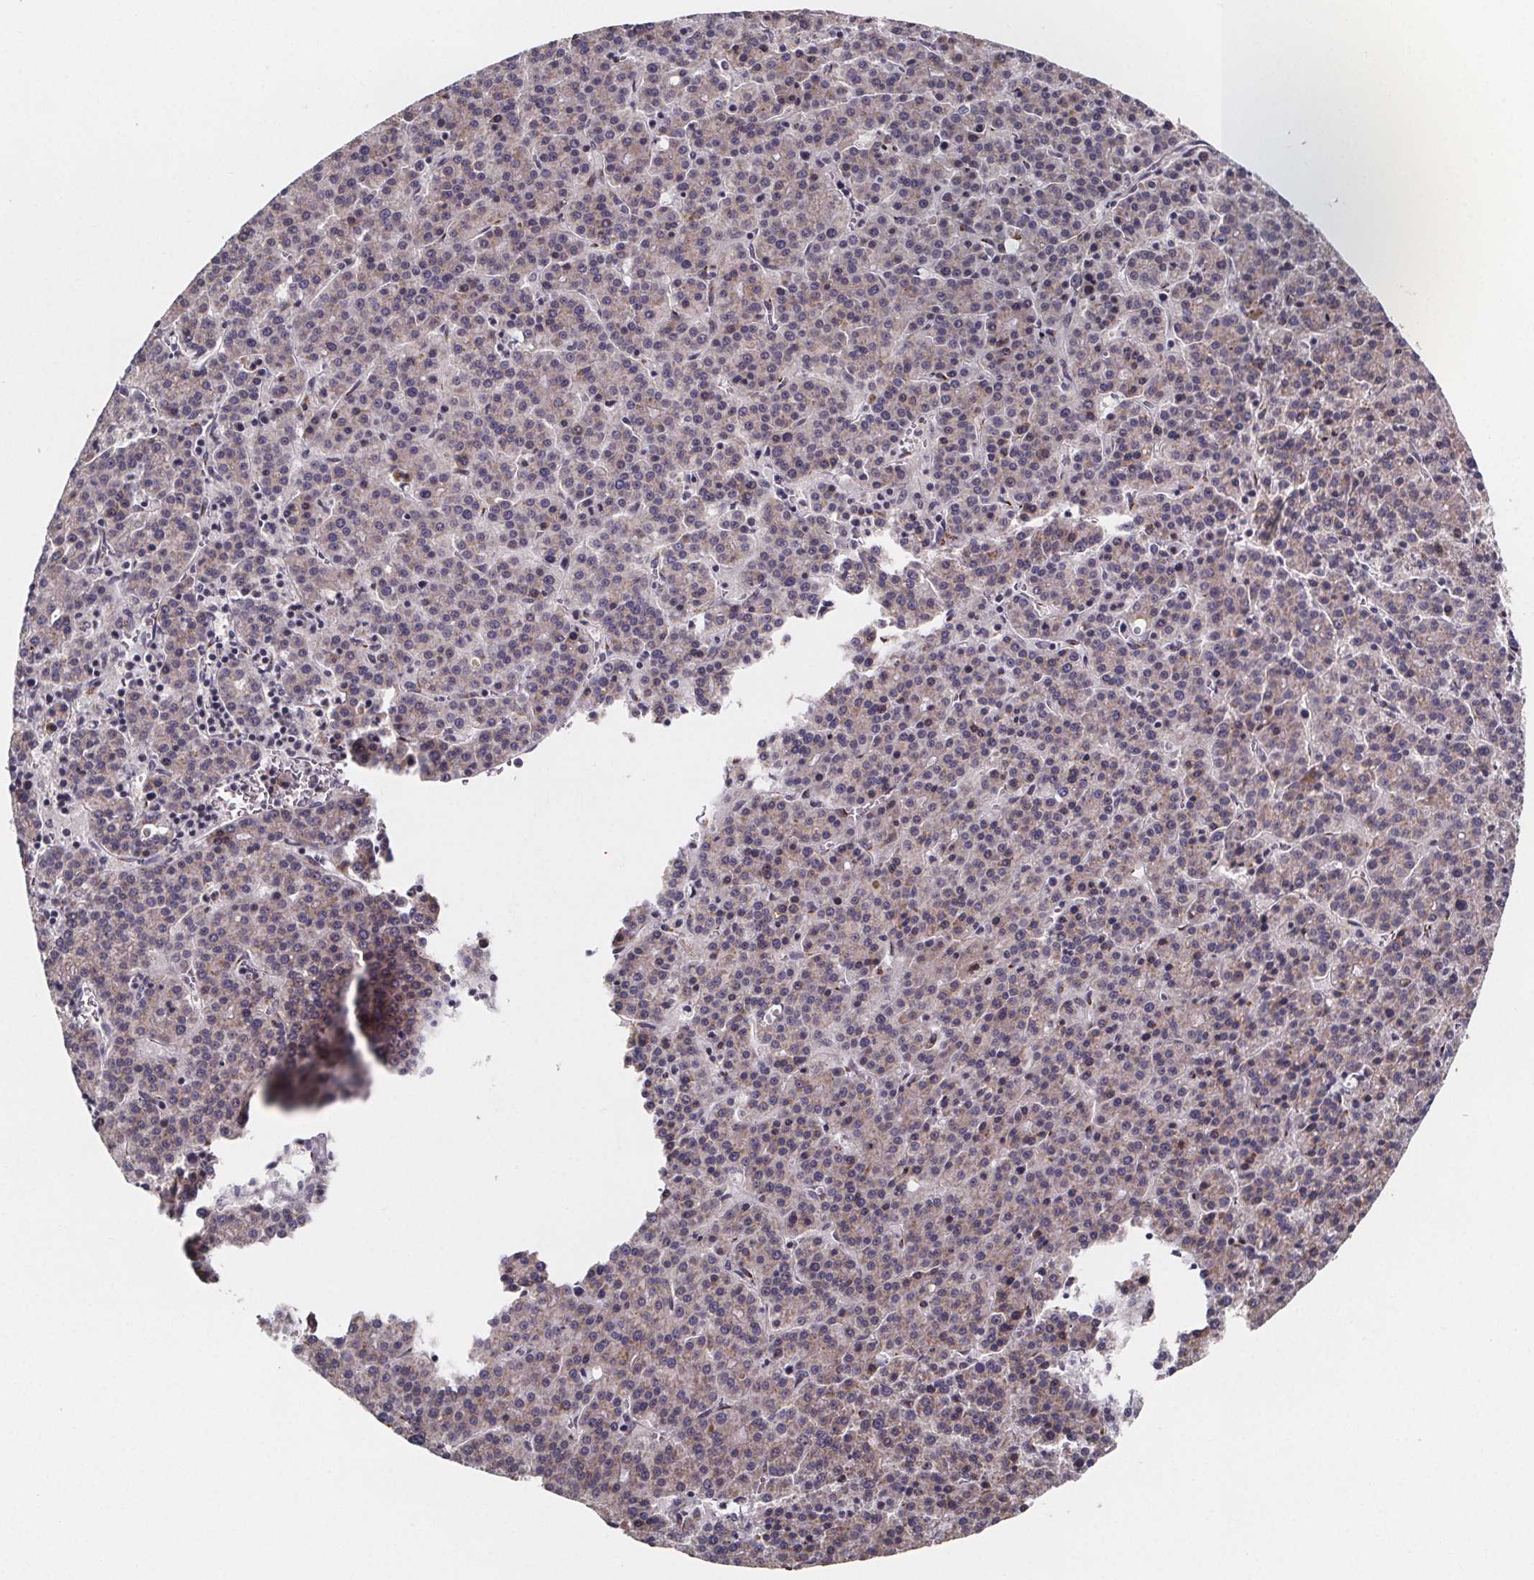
{"staining": {"intensity": "negative", "quantity": "none", "location": "none"}, "tissue": "liver cancer", "cell_type": "Tumor cells", "image_type": "cancer", "snomed": [{"axis": "morphology", "description": "Carcinoma, Hepatocellular, NOS"}, {"axis": "topography", "description": "Liver"}], "caption": "Immunohistochemical staining of human liver hepatocellular carcinoma displays no significant staining in tumor cells.", "gene": "NDST1", "patient": {"sex": "female", "age": 58}}